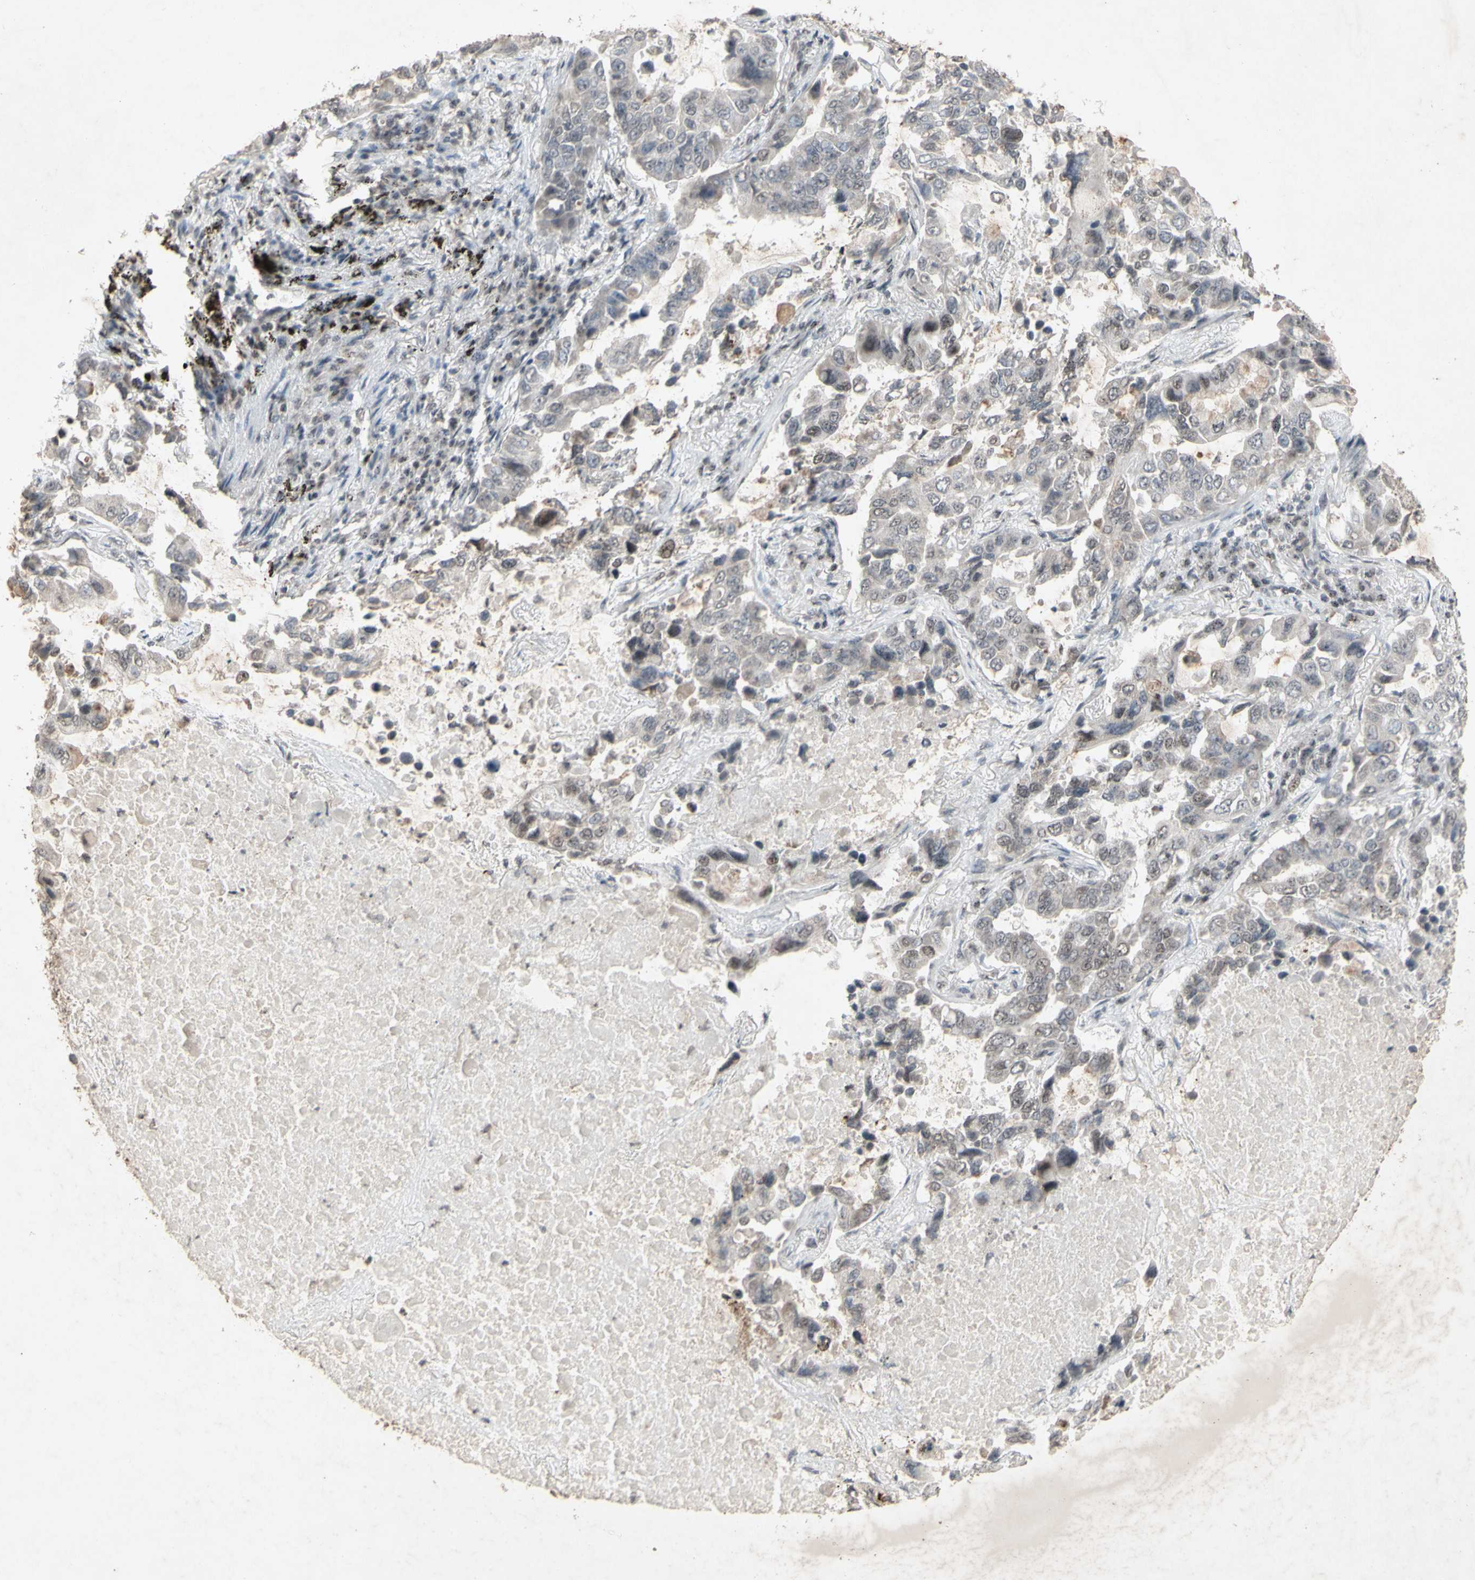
{"staining": {"intensity": "weak", "quantity": "25%-75%", "location": "nuclear"}, "tissue": "lung cancer", "cell_type": "Tumor cells", "image_type": "cancer", "snomed": [{"axis": "morphology", "description": "Adenocarcinoma, NOS"}, {"axis": "topography", "description": "Lung"}], "caption": "An IHC histopathology image of tumor tissue is shown. Protein staining in brown labels weak nuclear positivity in lung adenocarcinoma within tumor cells.", "gene": "CENPB", "patient": {"sex": "male", "age": 64}}